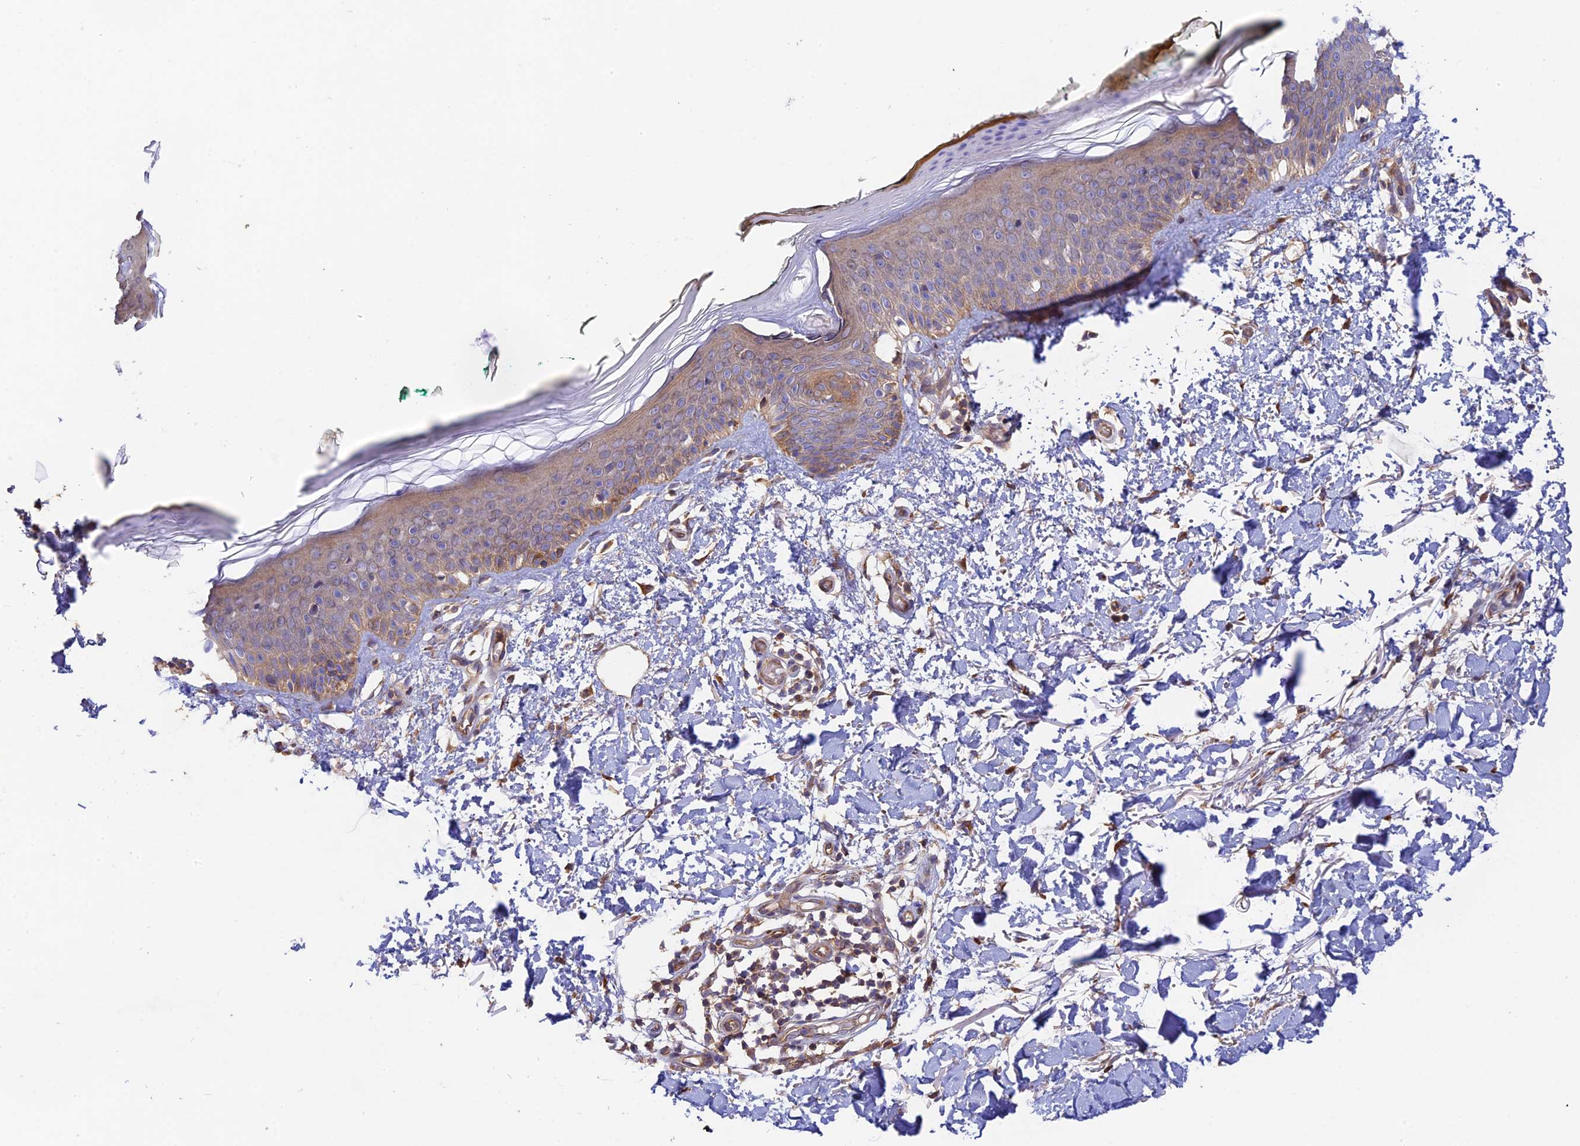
{"staining": {"intensity": "weak", "quantity": "25%-75%", "location": "cytoplasmic/membranous"}, "tissue": "skin", "cell_type": "Fibroblasts", "image_type": "normal", "snomed": [{"axis": "morphology", "description": "Normal tissue, NOS"}, {"axis": "topography", "description": "Skin"}], "caption": "A low amount of weak cytoplasmic/membranous expression is present in about 25%-75% of fibroblasts in unremarkable skin.", "gene": "MYO9A", "patient": {"sex": "male", "age": 62}}